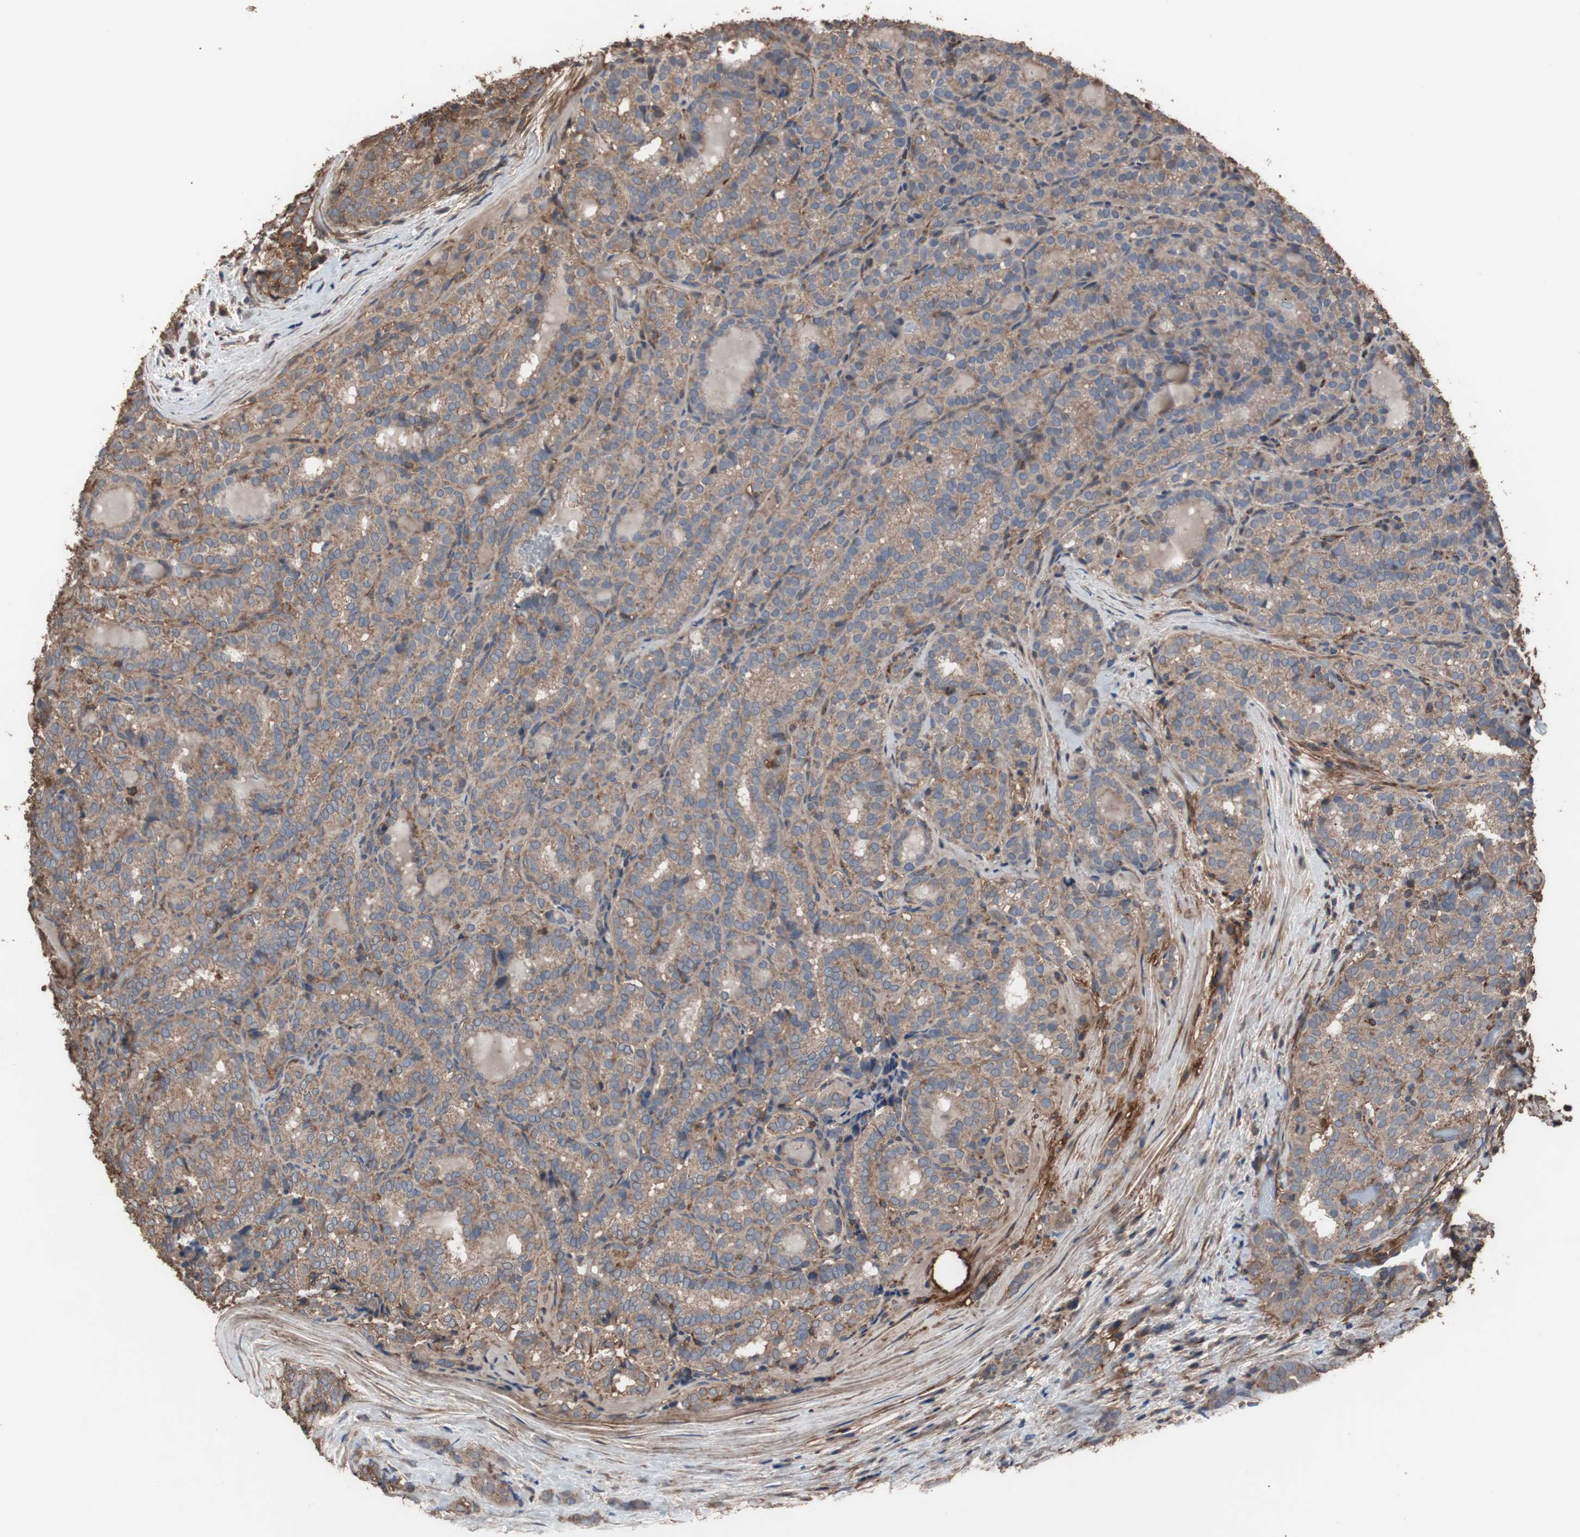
{"staining": {"intensity": "moderate", "quantity": ">75%", "location": "cytoplasmic/membranous"}, "tissue": "thyroid cancer", "cell_type": "Tumor cells", "image_type": "cancer", "snomed": [{"axis": "morphology", "description": "Normal tissue, NOS"}, {"axis": "morphology", "description": "Papillary adenocarcinoma, NOS"}, {"axis": "topography", "description": "Thyroid gland"}], "caption": "IHC histopathology image of papillary adenocarcinoma (thyroid) stained for a protein (brown), which reveals medium levels of moderate cytoplasmic/membranous positivity in about >75% of tumor cells.", "gene": "COL6A2", "patient": {"sex": "female", "age": 30}}